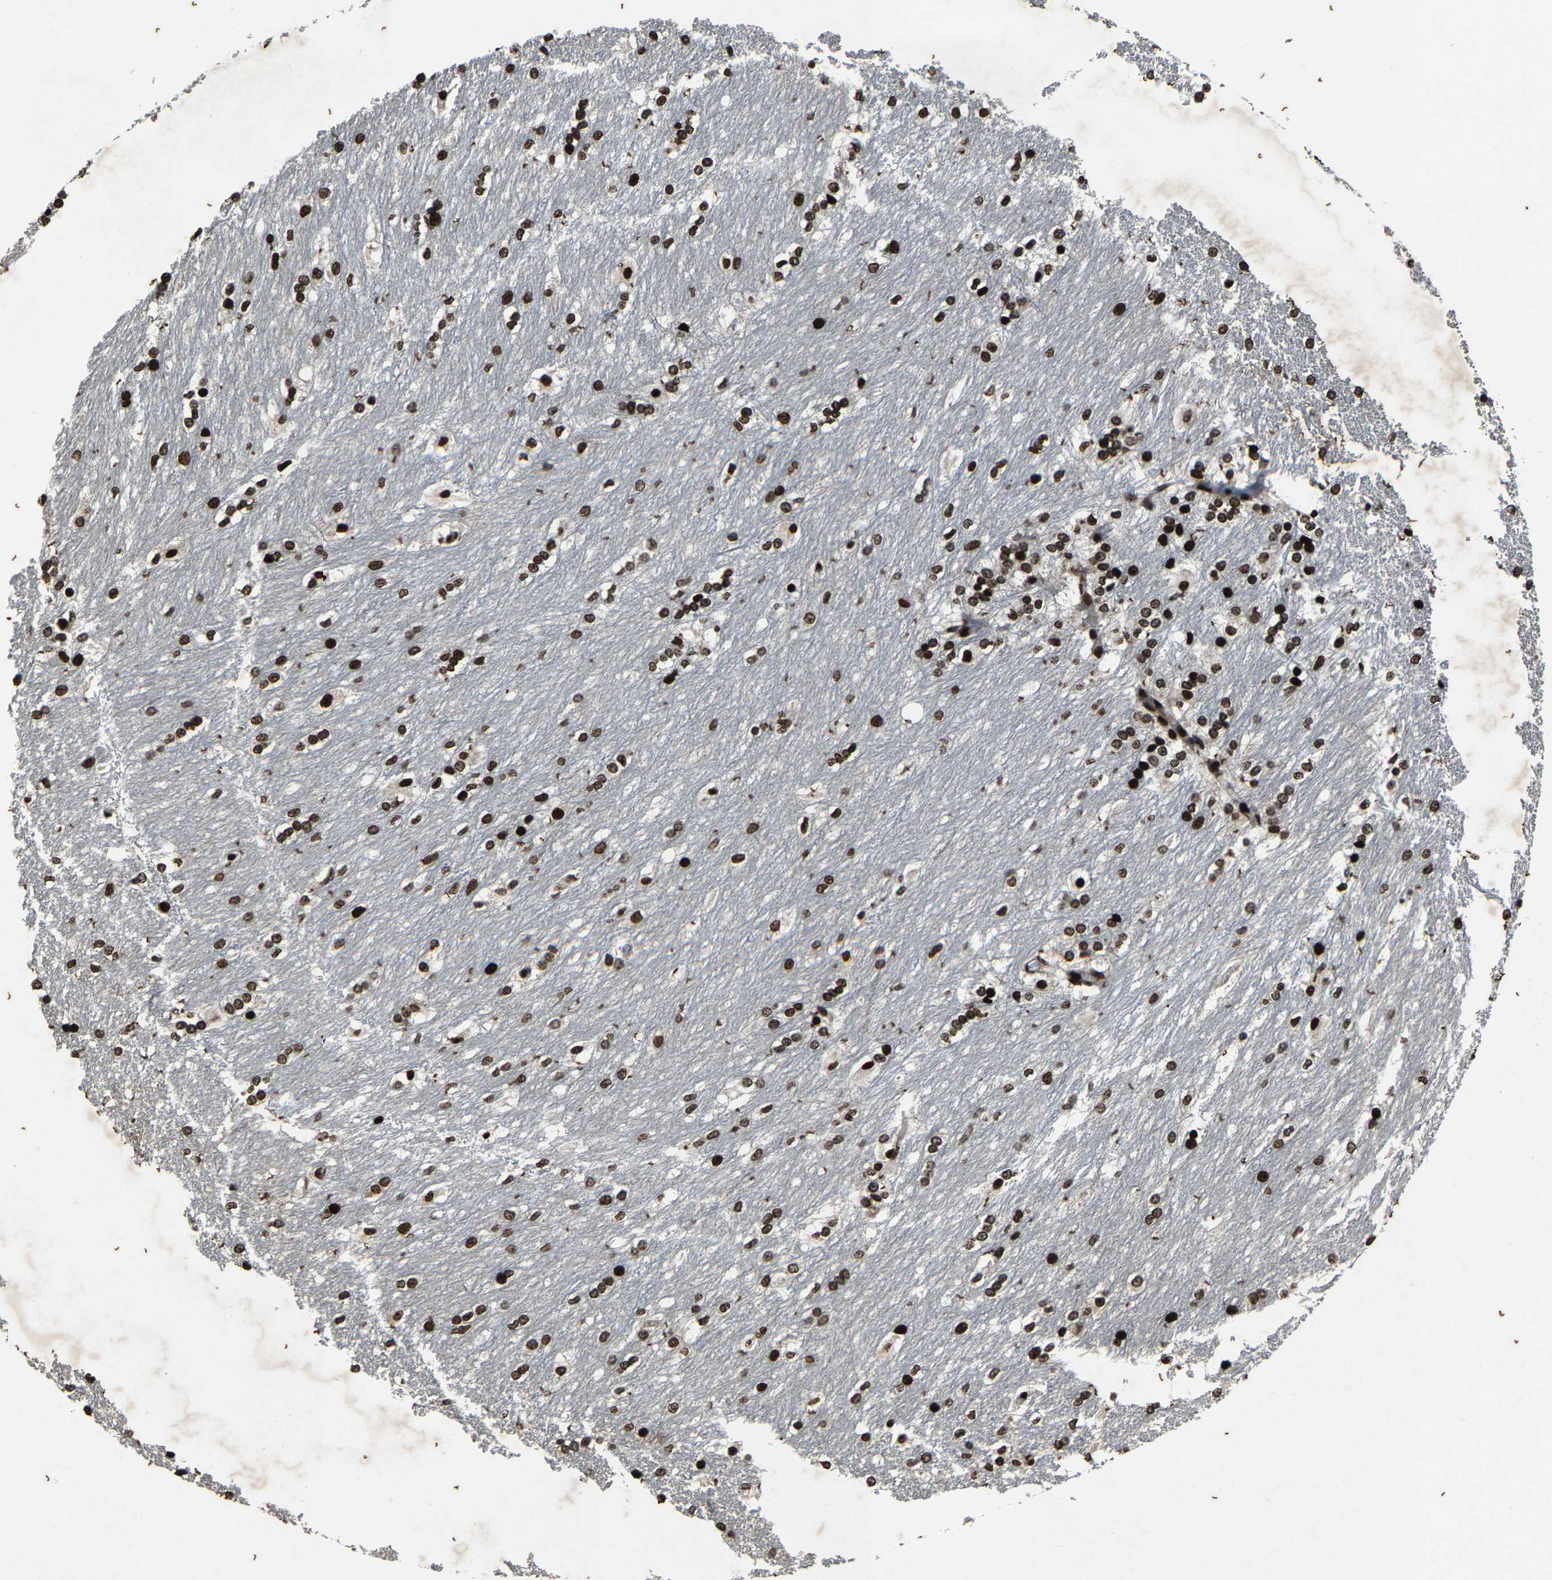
{"staining": {"intensity": "strong", "quantity": ">75%", "location": "nuclear"}, "tissue": "caudate", "cell_type": "Glial cells", "image_type": "normal", "snomed": [{"axis": "morphology", "description": "Normal tissue, NOS"}, {"axis": "topography", "description": "Lateral ventricle wall"}], "caption": "Immunohistochemical staining of normal human caudate reveals high levels of strong nuclear staining in approximately >75% of glial cells.", "gene": "H4C1", "patient": {"sex": "female", "age": 19}}